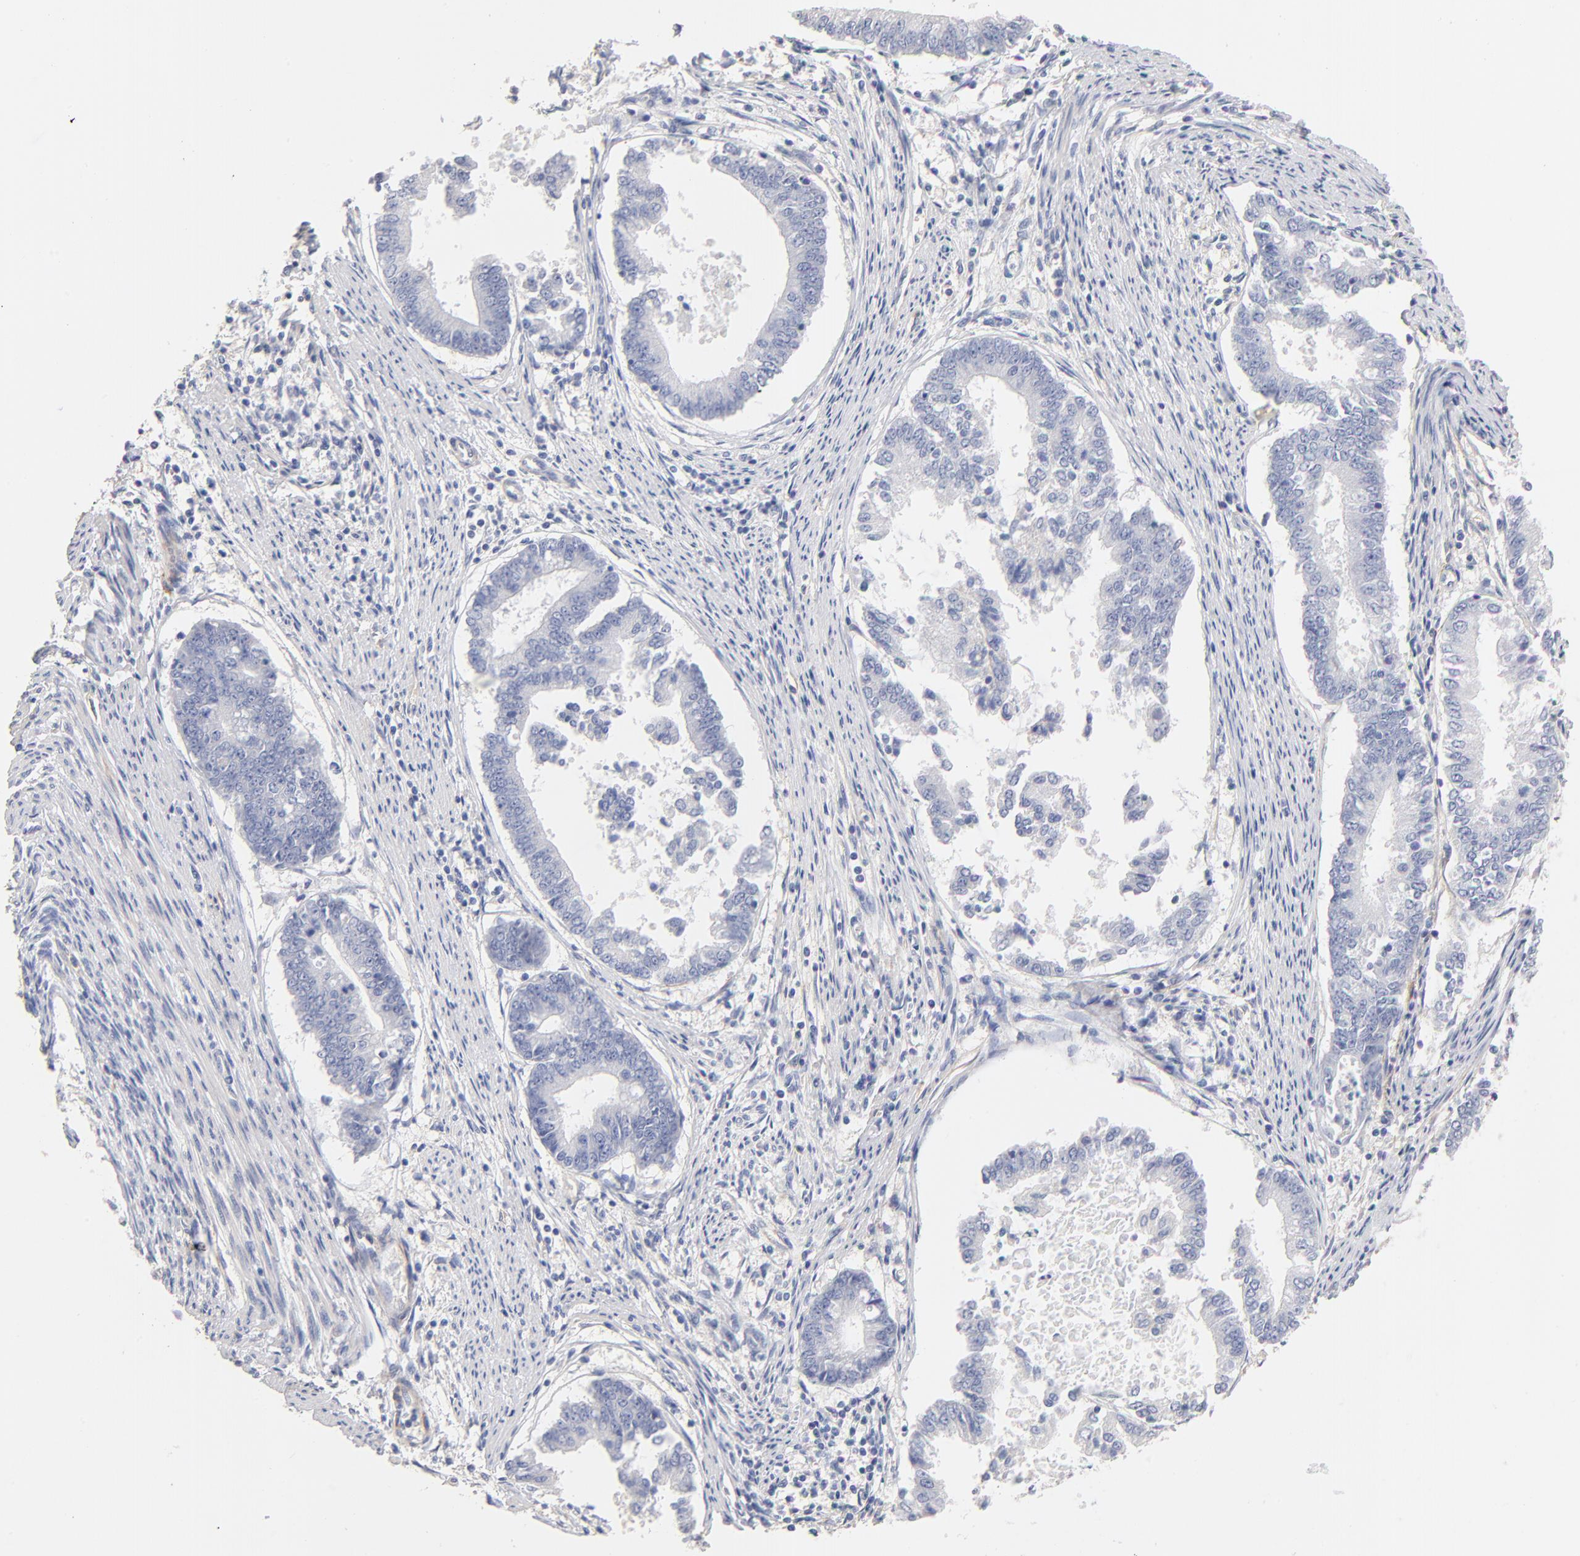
{"staining": {"intensity": "negative", "quantity": "none", "location": "none"}, "tissue": "endometrial cancer", "cell_type": "Tumor cells", "image_type": "cancer", "snomed": [{"axis": "morphology", "description": "Adenocarcinoma, NOS"}, {"axis": "topography", "description": "Endometrium"}], "caption": "A photomicrograph of human endometrial cancer is negative for staining in tumor cells.", "gene": "ITGA8", "patient": {"sex": "female", "age": 63}}